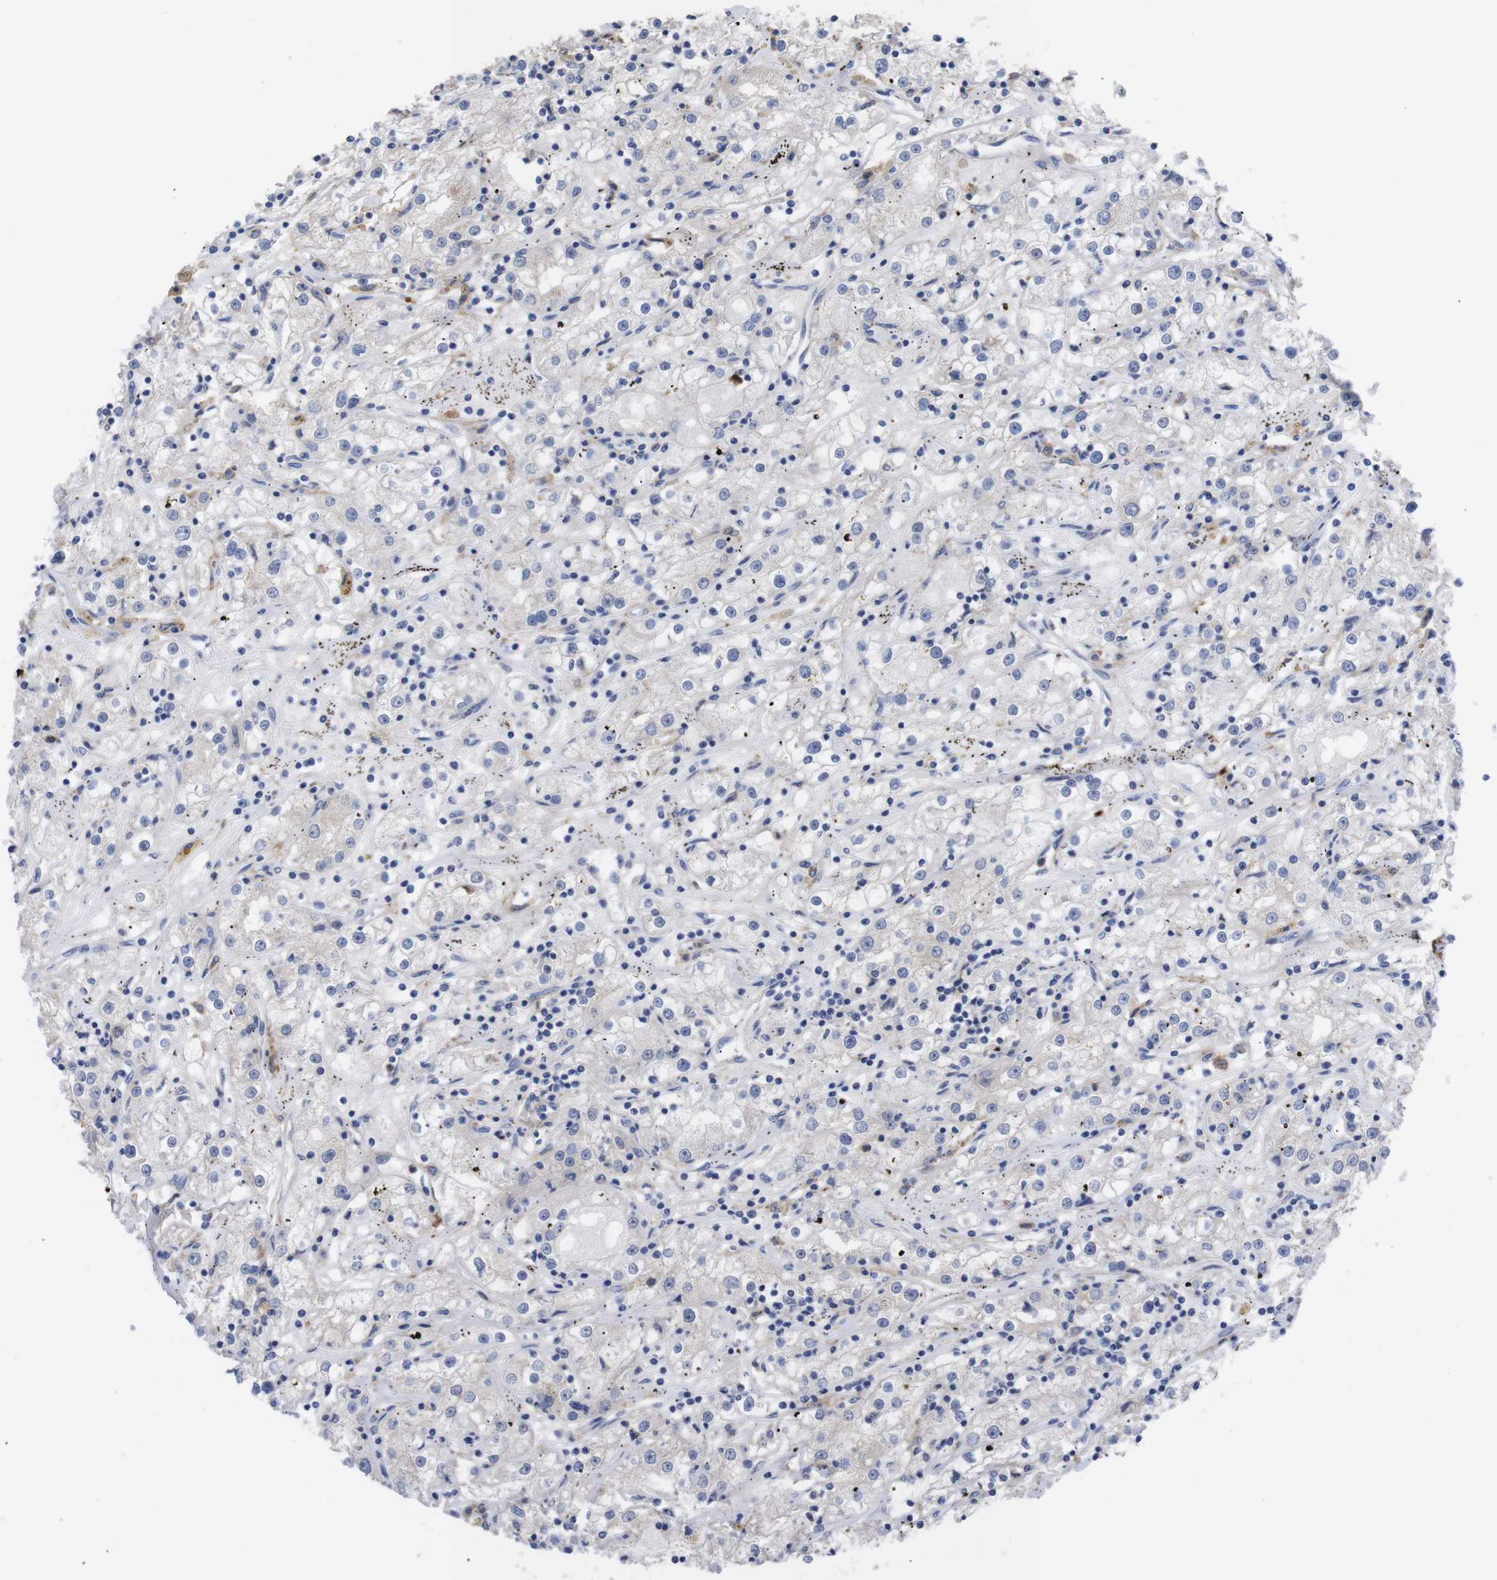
{"staining": {"intensity": "negative", "quantity": "none", "location": "none"}, "tissue": "renal cancer", "cell_type": "Tumor cells", "image_type": "cancer", "snomed": [{"axis": "morphology", "description": "Adenocarcinoma, NOS"}, {"axis": "topography", "description": "Kidney"}], "caption": "Histopathology image shows no protein positivity in tumor cells of renal cancer tissue.", "gene": "C5AR1", "patient": {"sex": "male", "age": 56}}